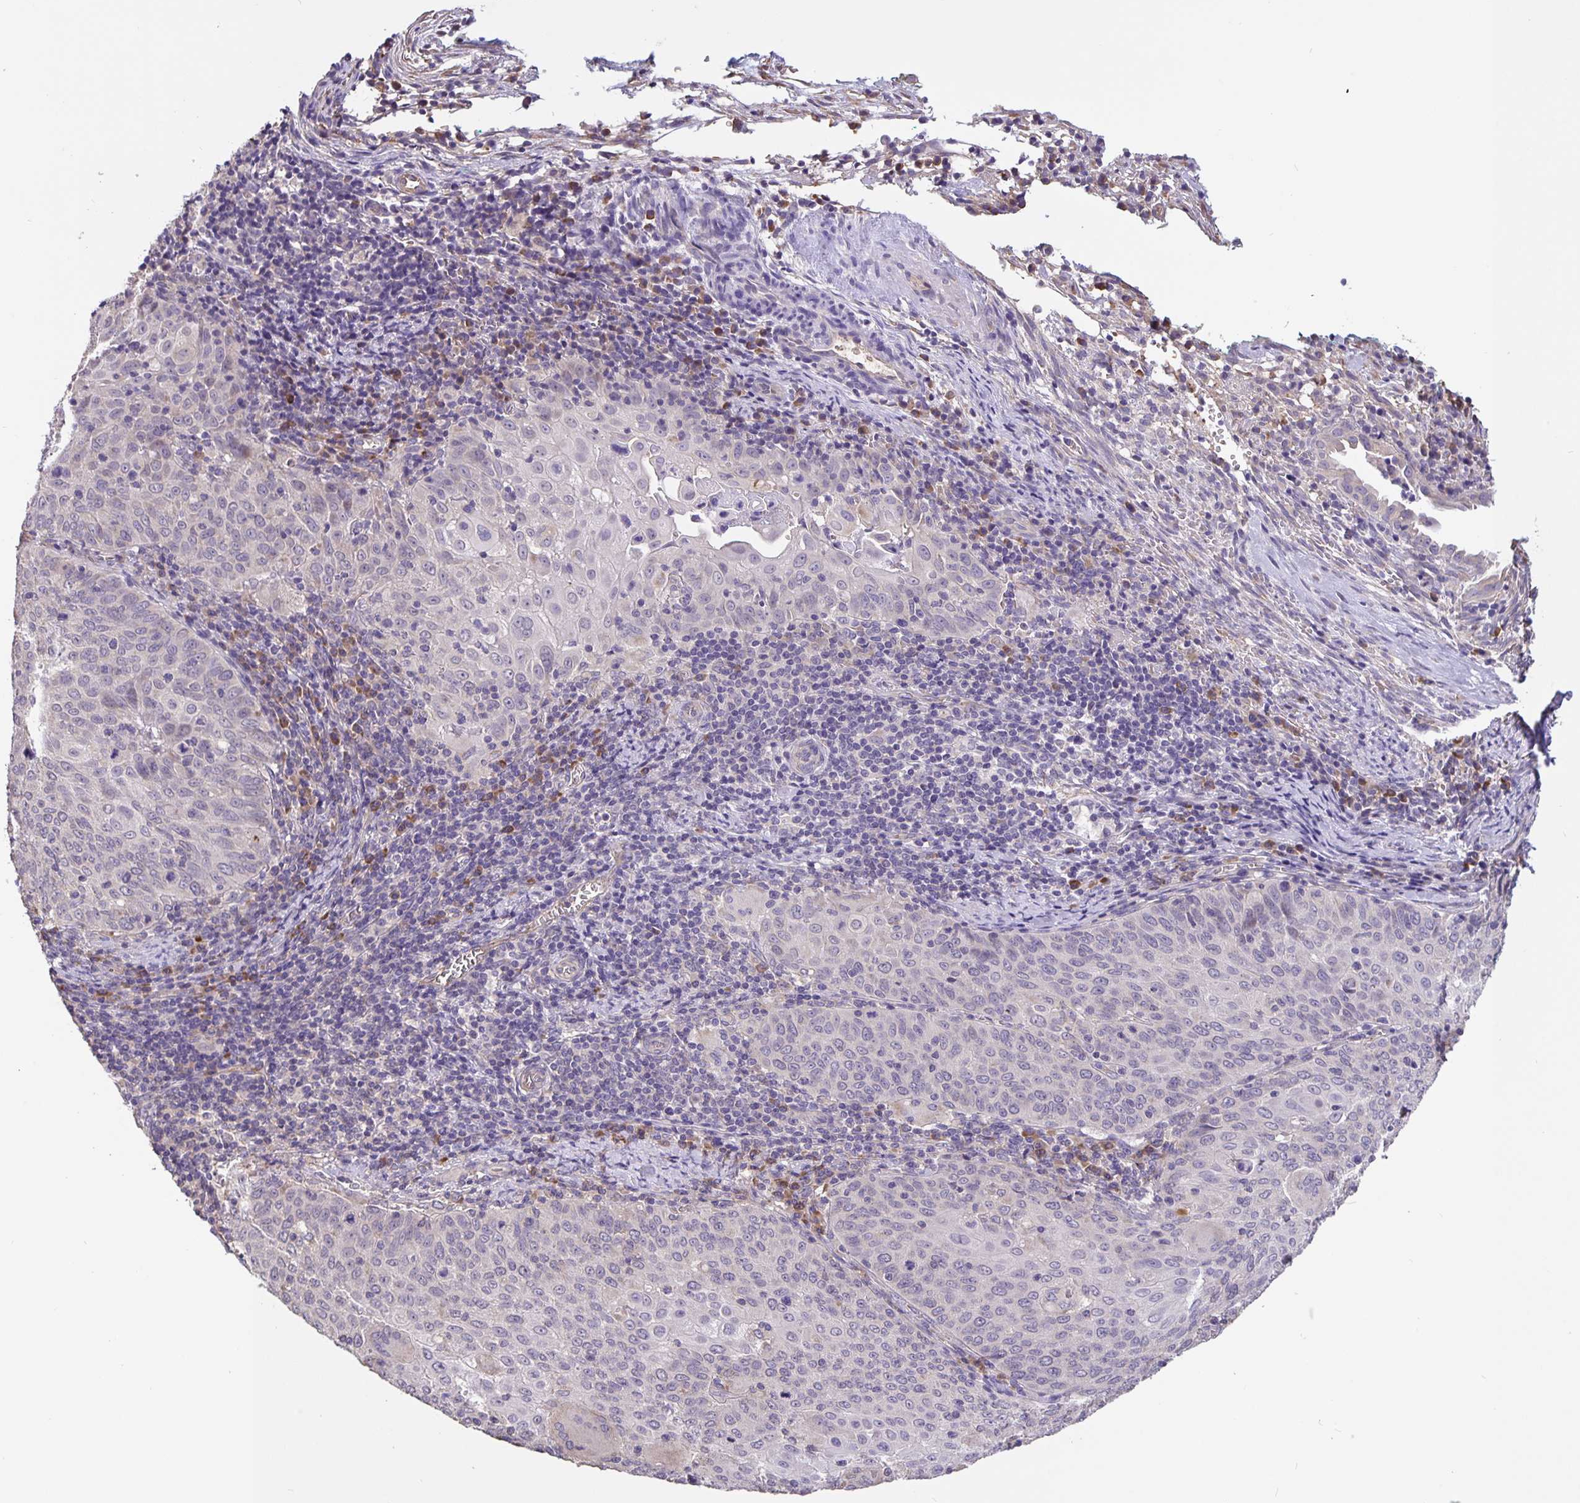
{"staining": {"intensity": "negative", "quantity": "none", "location": "none"}, "tissue": "cervical cancer", "cell_type": "Tumor cells", "image_type": "cancer", "snomed": [{"axis": "morphology", "description": "Squamous cell carcinoma, NOS"}, {"axis": "topography", "description": "Cervix"}], "caption": "Immunohistochemistry (IHC) micrograph of human cervical cancer (squamous cell carcinoma) stained for a protein (brown), which reveals no expression in tumor cells. Brightfield microscopy of immunohistochemistry stained with DAB (3,3'-diaminobenzidine) (brown) and hematoxylin (blue), captured at high magnification.", "gene": "TMEM71", "patient": {"sex": "female", "age": 65}}